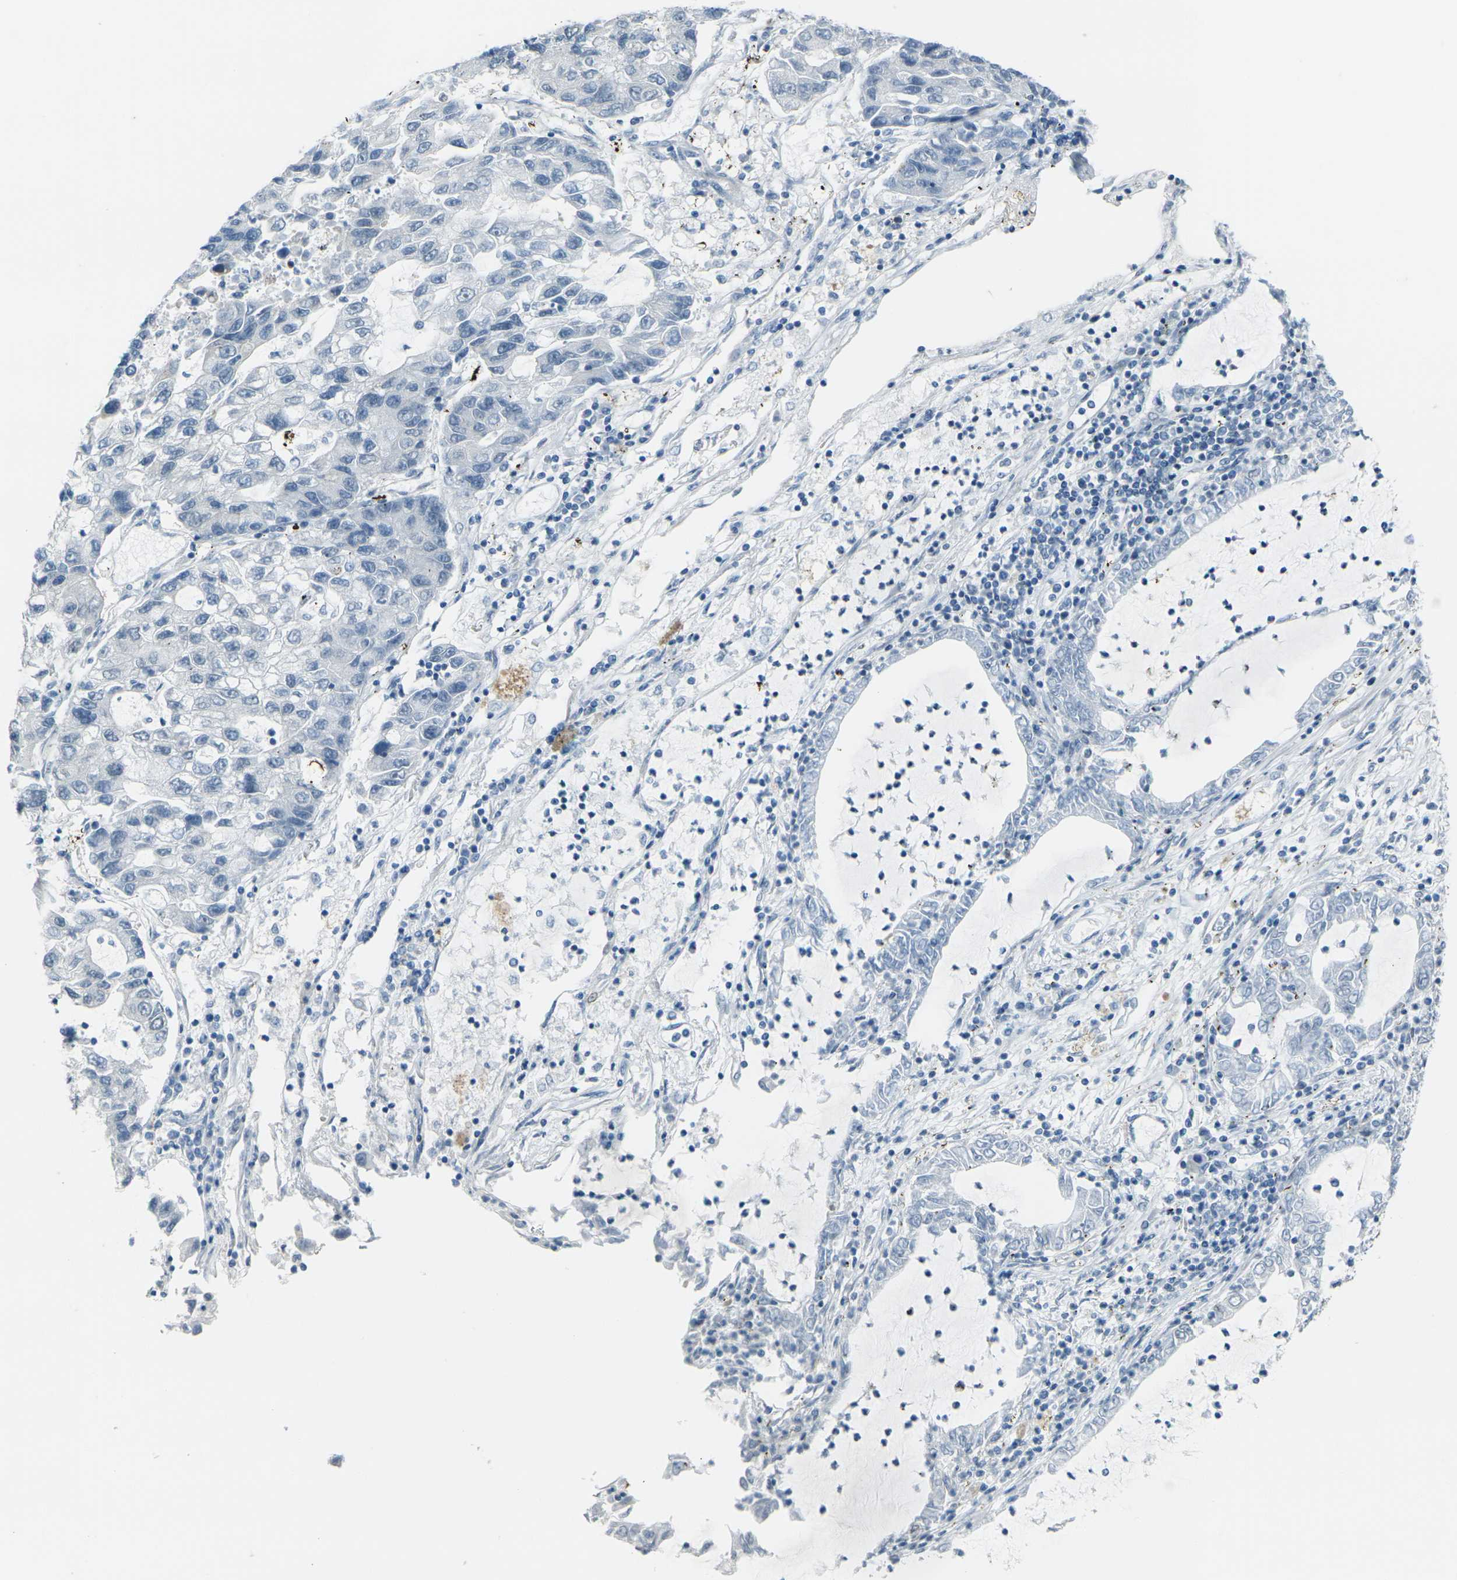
{"staining": {"intensity": "negative", "quantity": "none", "location": "none"}, "tissue": "lung cancer", "cell_type": "Tumor cells", "image_type": "cancer", "snomed": [{"axis": "morphology", "description": "Adenocarcinoma, NOS"}, {"axis": "topography", "description": "Lung"}], "caption": "Protein analysis of lung cancer demonstrates no significant expression in tumor cells.", "gene": "ANKRD46", "patient": {"sex": "female", "age": 51}}